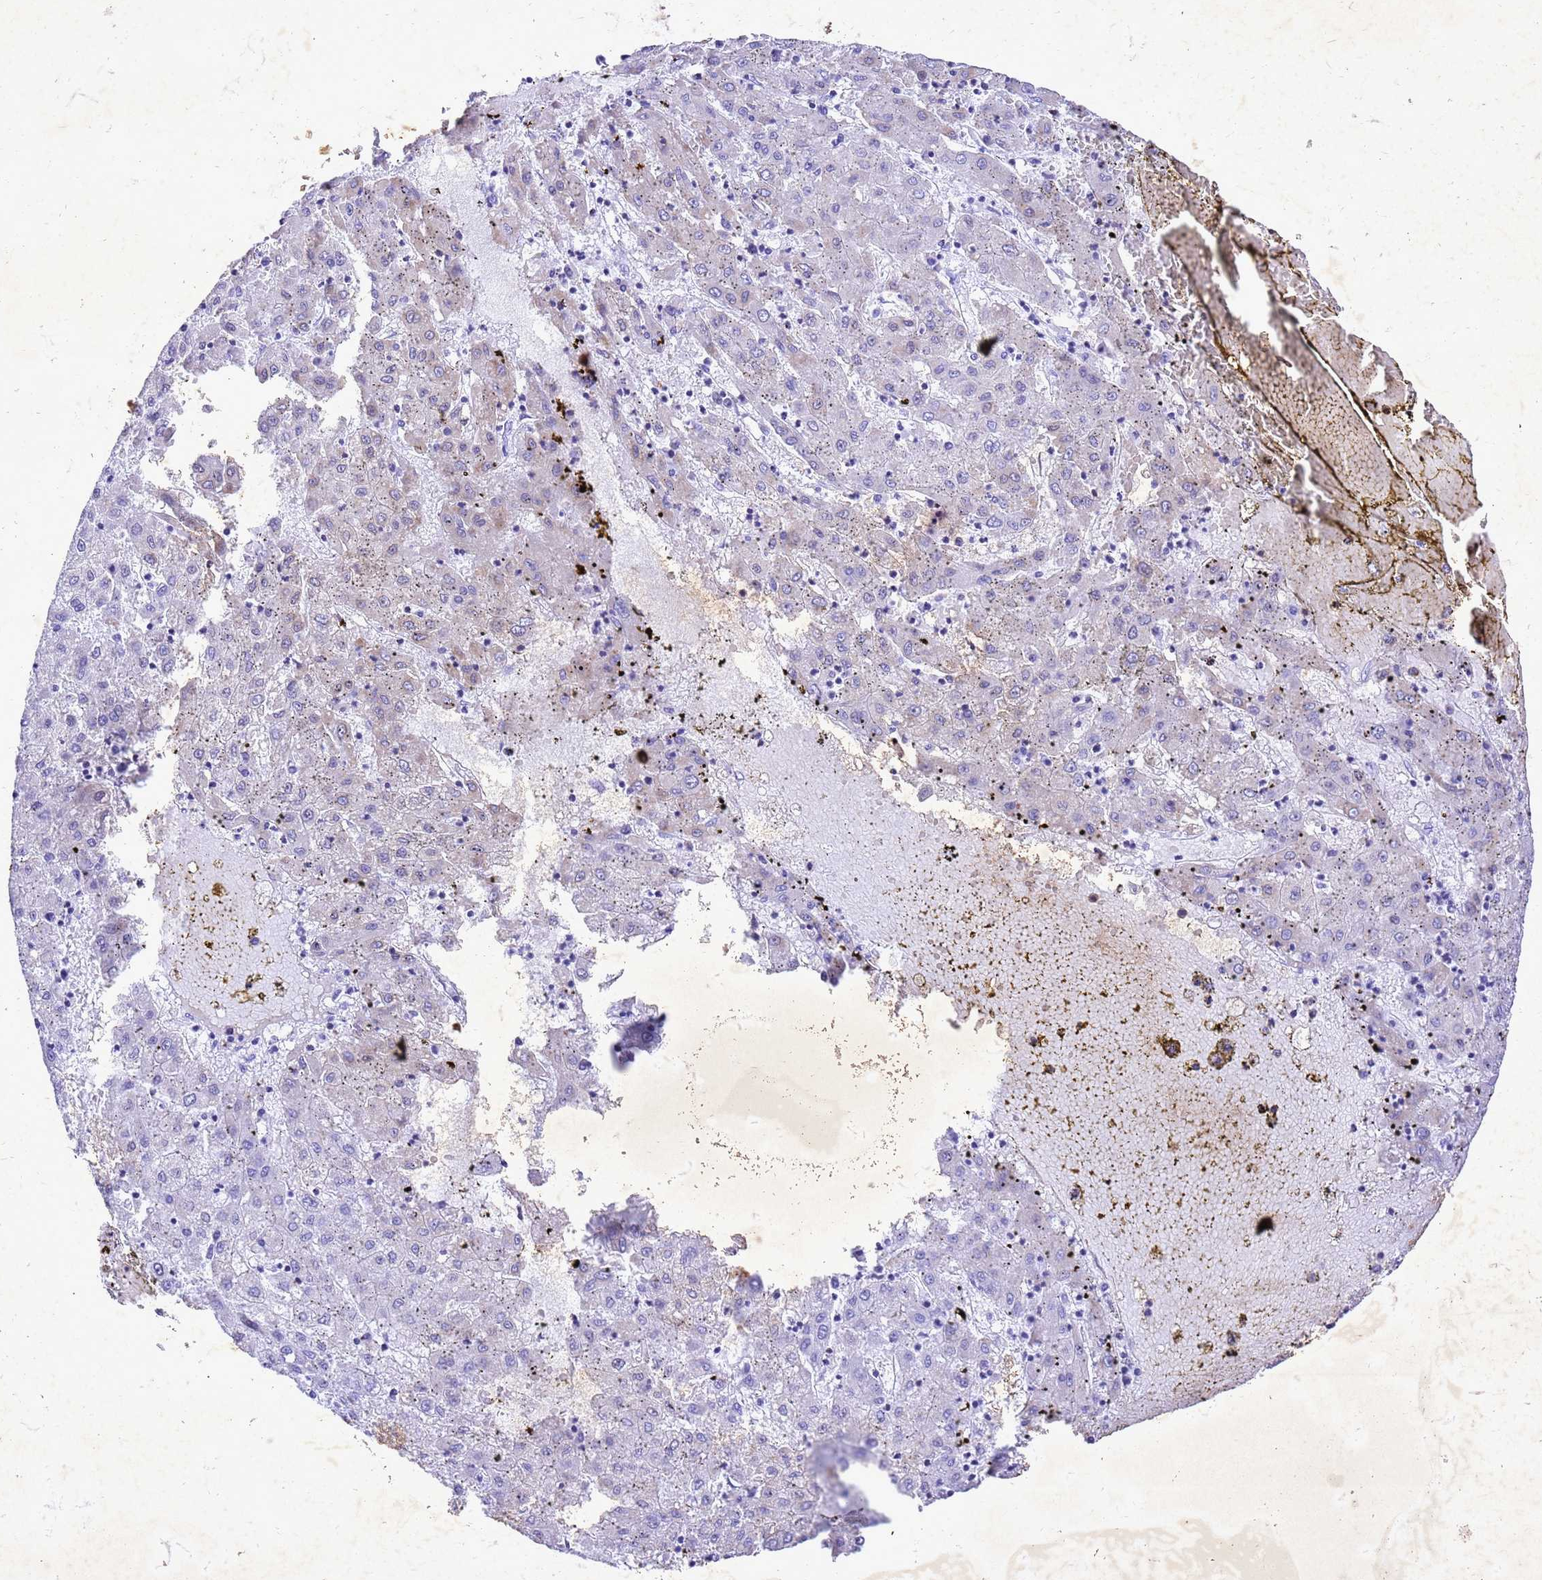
{"staining": {"intensity": "moderate", "quantity": "<25%", "location": "nuclear"}, "tissue": "liver cancer", "cell_type": "Tumor cells", "image_type": "cancer", "snomed": [{"axis": "morphology", "description": "Carcinoma, Hepatocellular, NOS"}, {"axis": "topography", "description": "Liver"}], "caption": "Liver hepatocellular carcinoma stained with immunohistochemistry shows moderate nuclear staining in approximately <25% of tumor cells.", "gene": "COPS9", "patient": {"sex": "male", "age": 72}}